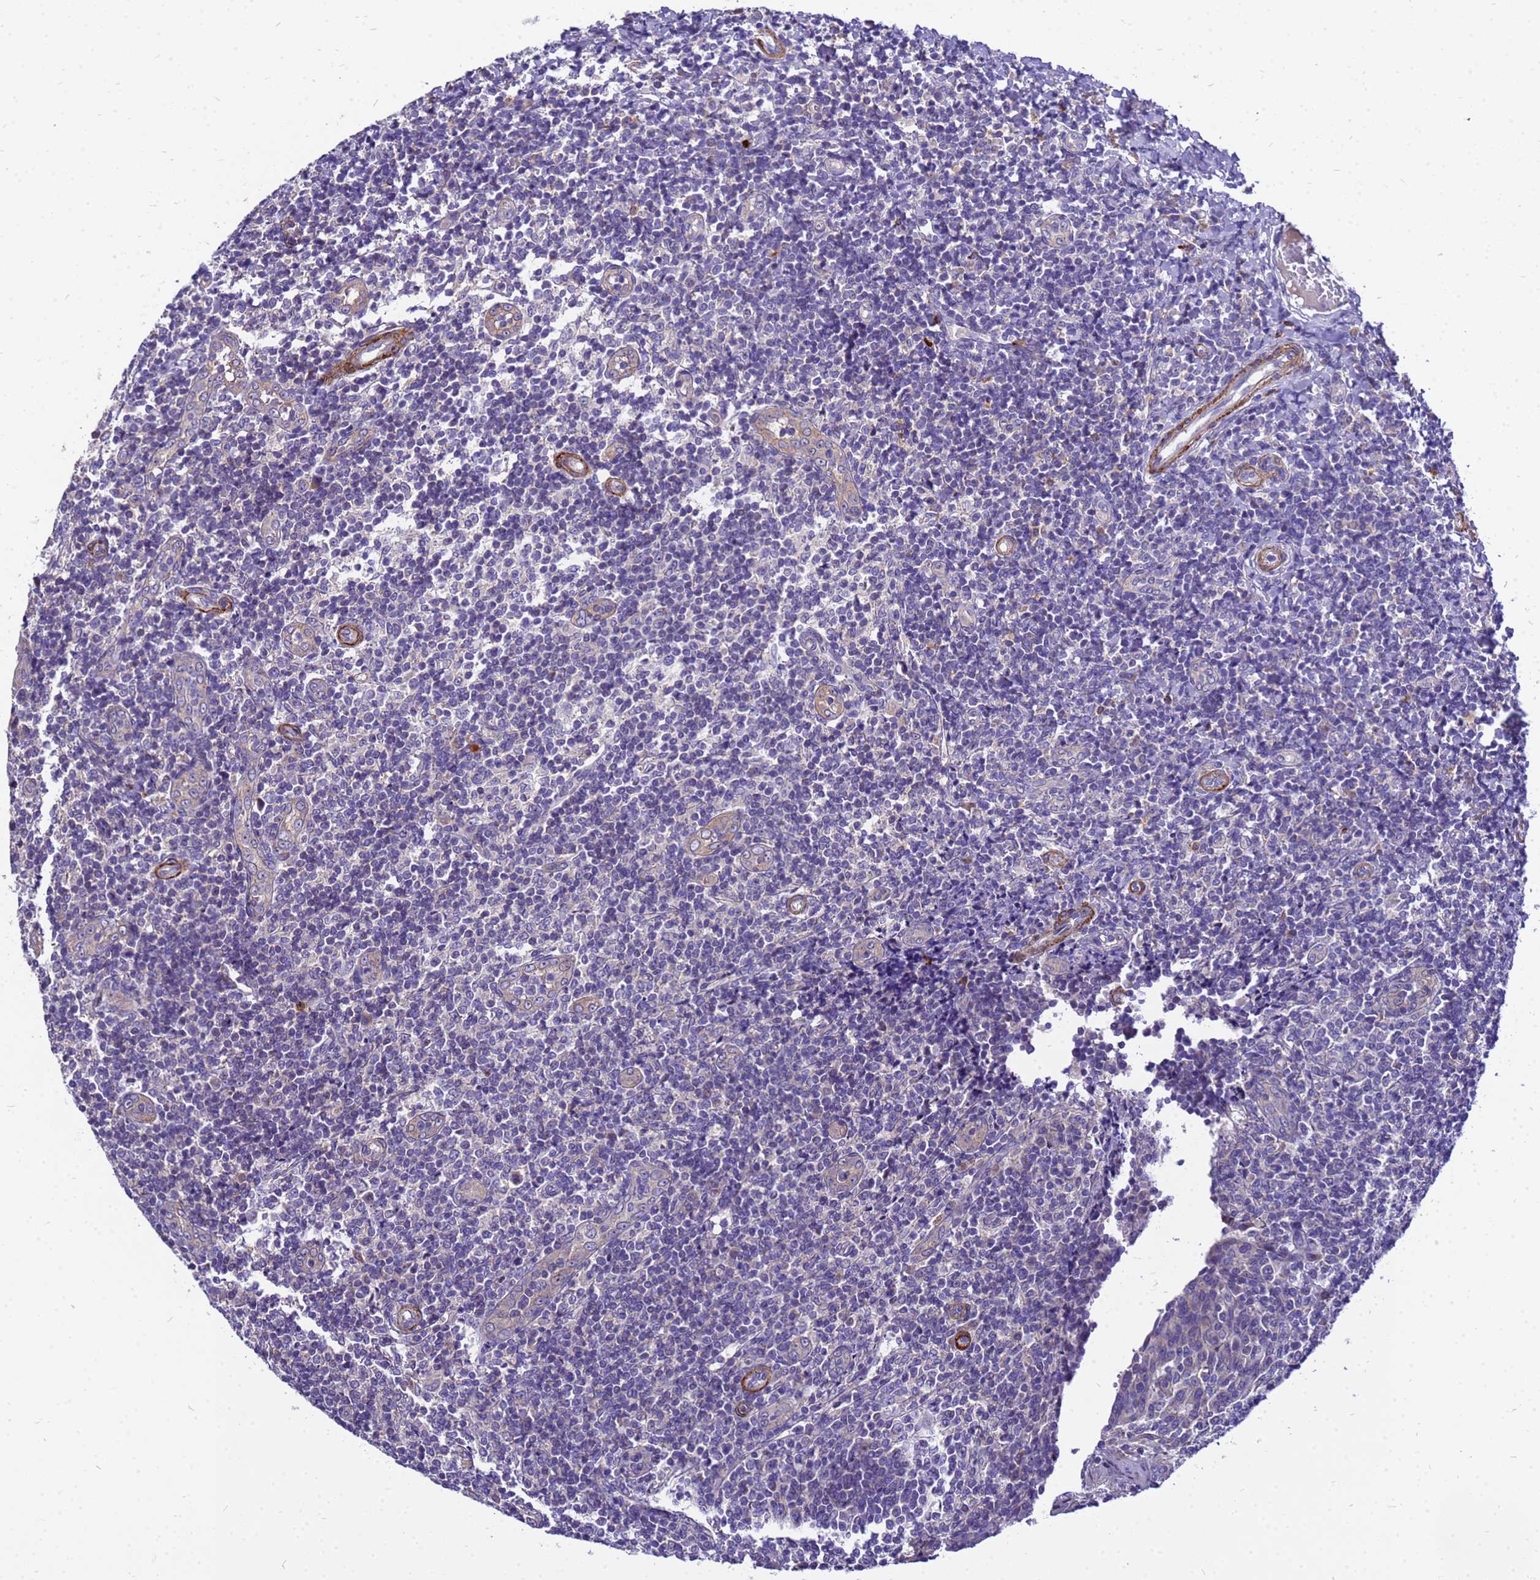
{"staining": {"intensity": "weak", "quantity": "25%-75%", "location": "cytoplasmic/membranous"}, "tissue": "tonsil", "cell_type": "Germinal center cells", "image_type": "normal", "snomed": [{"axis": "morphology", "description": "Normal tissue, NOS"}, {"axis": "topography", "description": "Tonsil"}], "caption": "Human tonsil stained for a protein (brown) exhibits weak cytoplasmic/membranous positive staining in about 25%-75% of germinal center cells.", "gene": "POP7", "patient": {"sex": "female", "age": 19}}